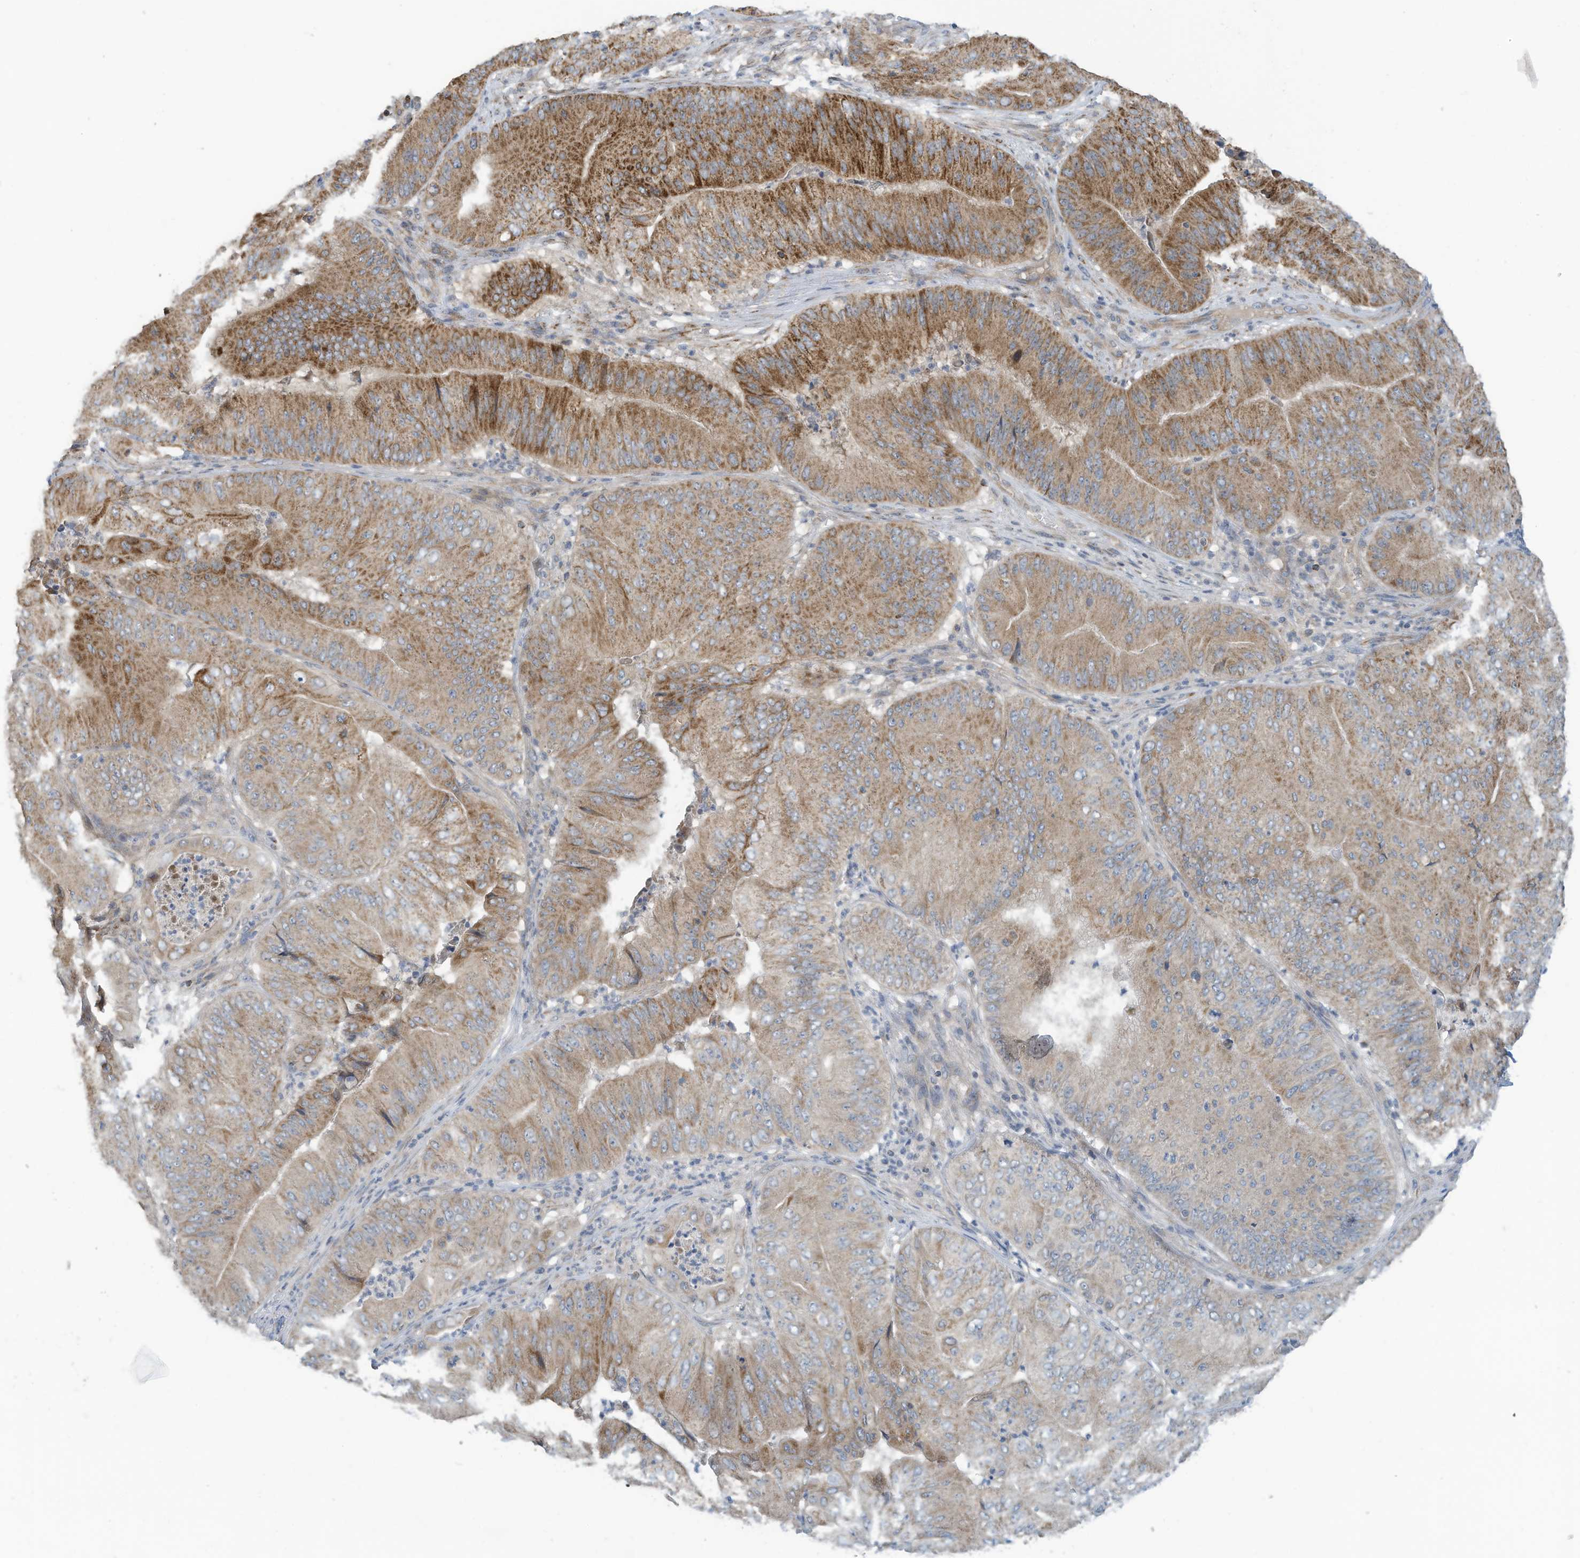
{"staining": {"intensity": "moderate", "quantity": ">75%", "location": "cytoplasmic/membranous"}, "tissue": "pancreatic cancer", "cell_type": "Tumor cells", "image_type": "cancer", "snomed": [{"axis": "morphology", "description": "Adenocarcinoma, NOS"}, {"axis": "topography", "description": "Pancreas"}], "caption": "This micrograph reveals immunohistochemistry staining of adenocarcinoma (pancreatic), with medium moderate cytoplasmic/membranous expression in about >75% of tumor cells.", "gene": "SCGB1D2", "patient": {"sex": "female", "age": 77}}